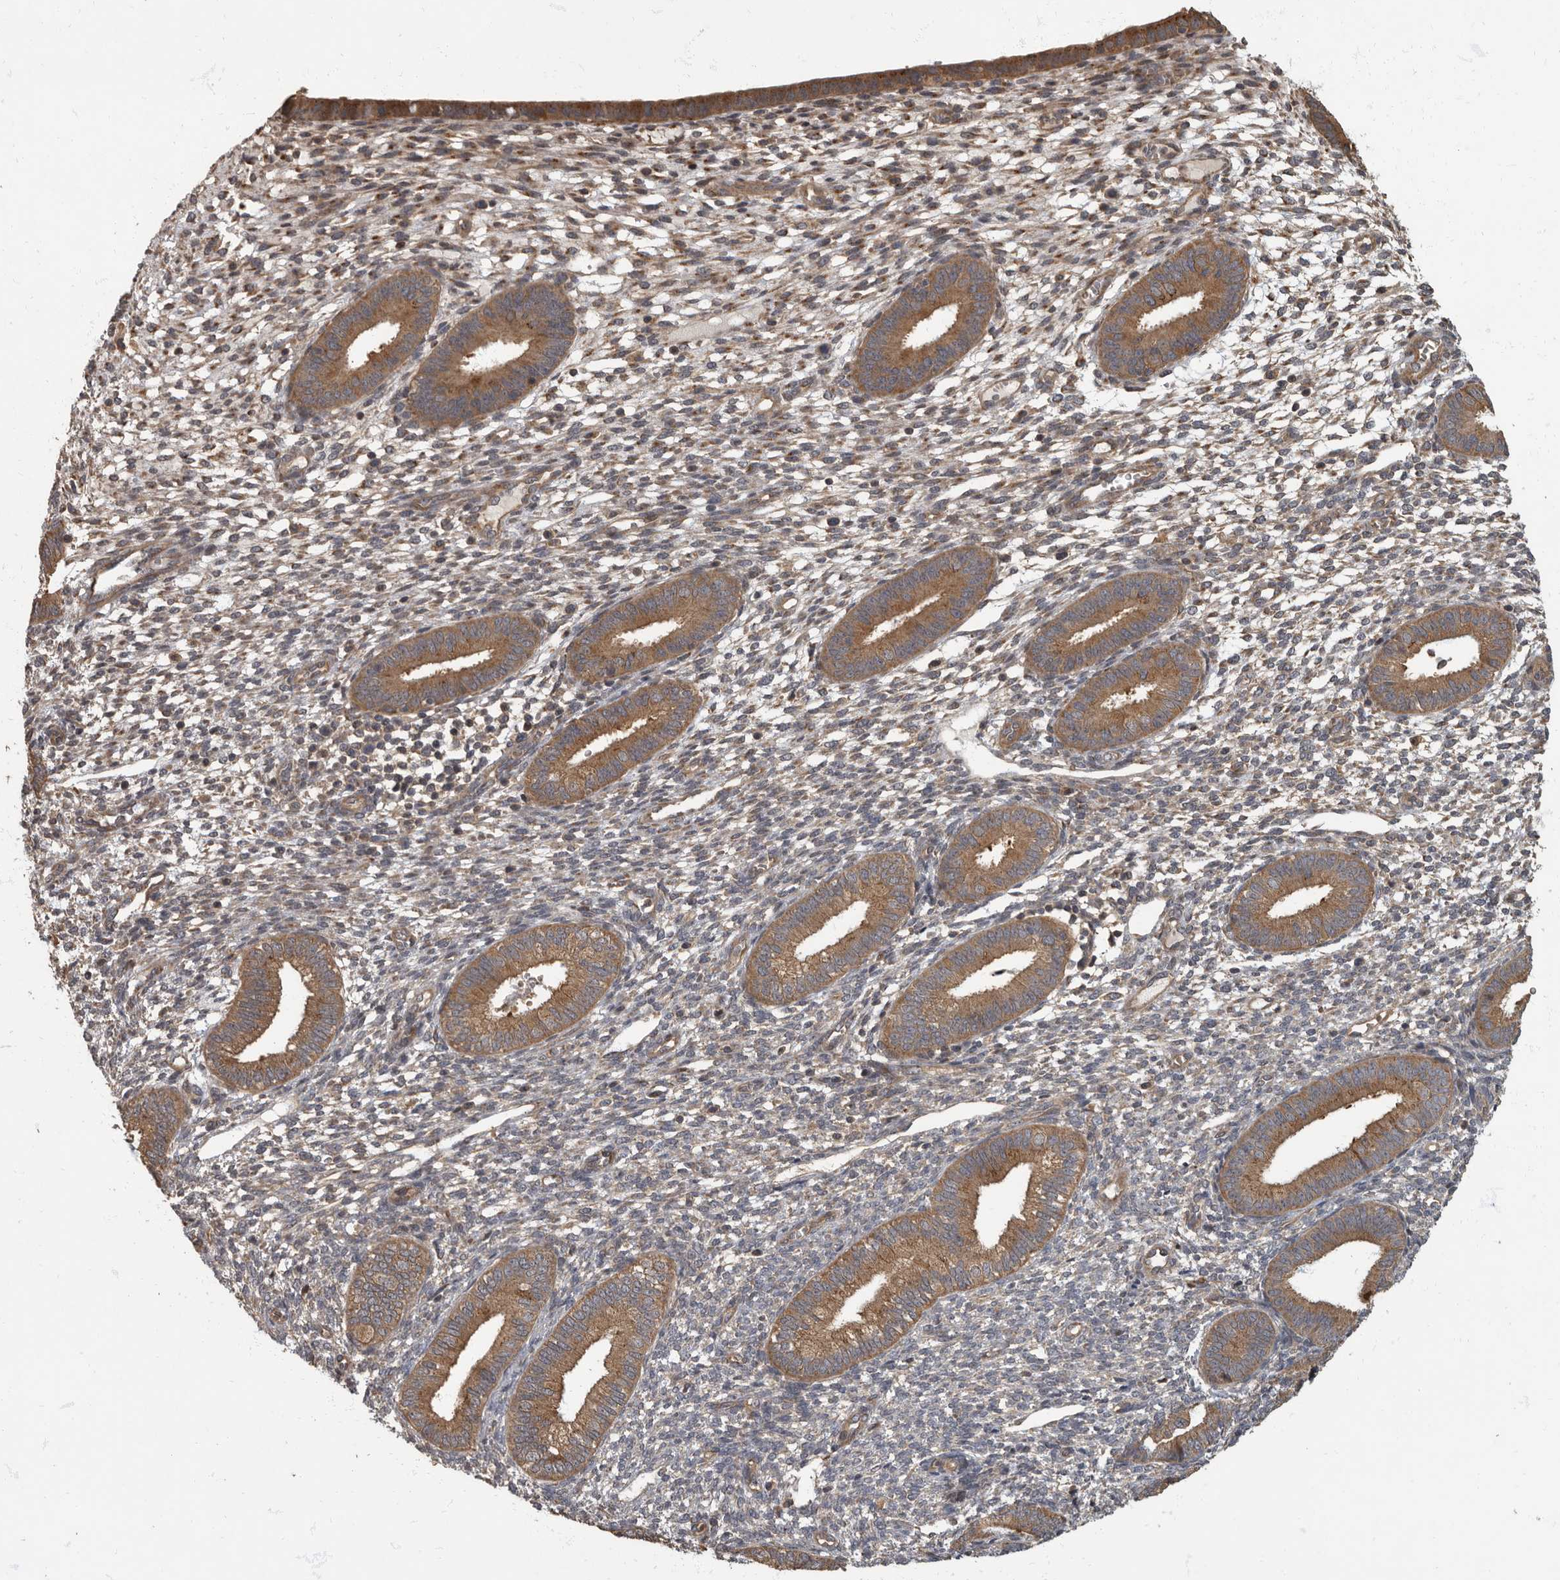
{"staining": {"intensity": "negative", "quantity": "none", "location": "none"}, "tissue": "endometrium", "cell_type": "Cells in endometrial stroma", "image_type": "normal", "snomed": [{"axis": "morphology", "description": "Normal tissue, NOS"}, {"axis": "topography", "description": "Endometrium"}], "caption": "High power microscopy micrograph of an immunohistochemistry (IHC) histopathology image of normal endometrium, revealing no significant expression in cells in endometrial stroma.", "gene": "IQCK", "patient": {"sex": "female", "age": 46}}